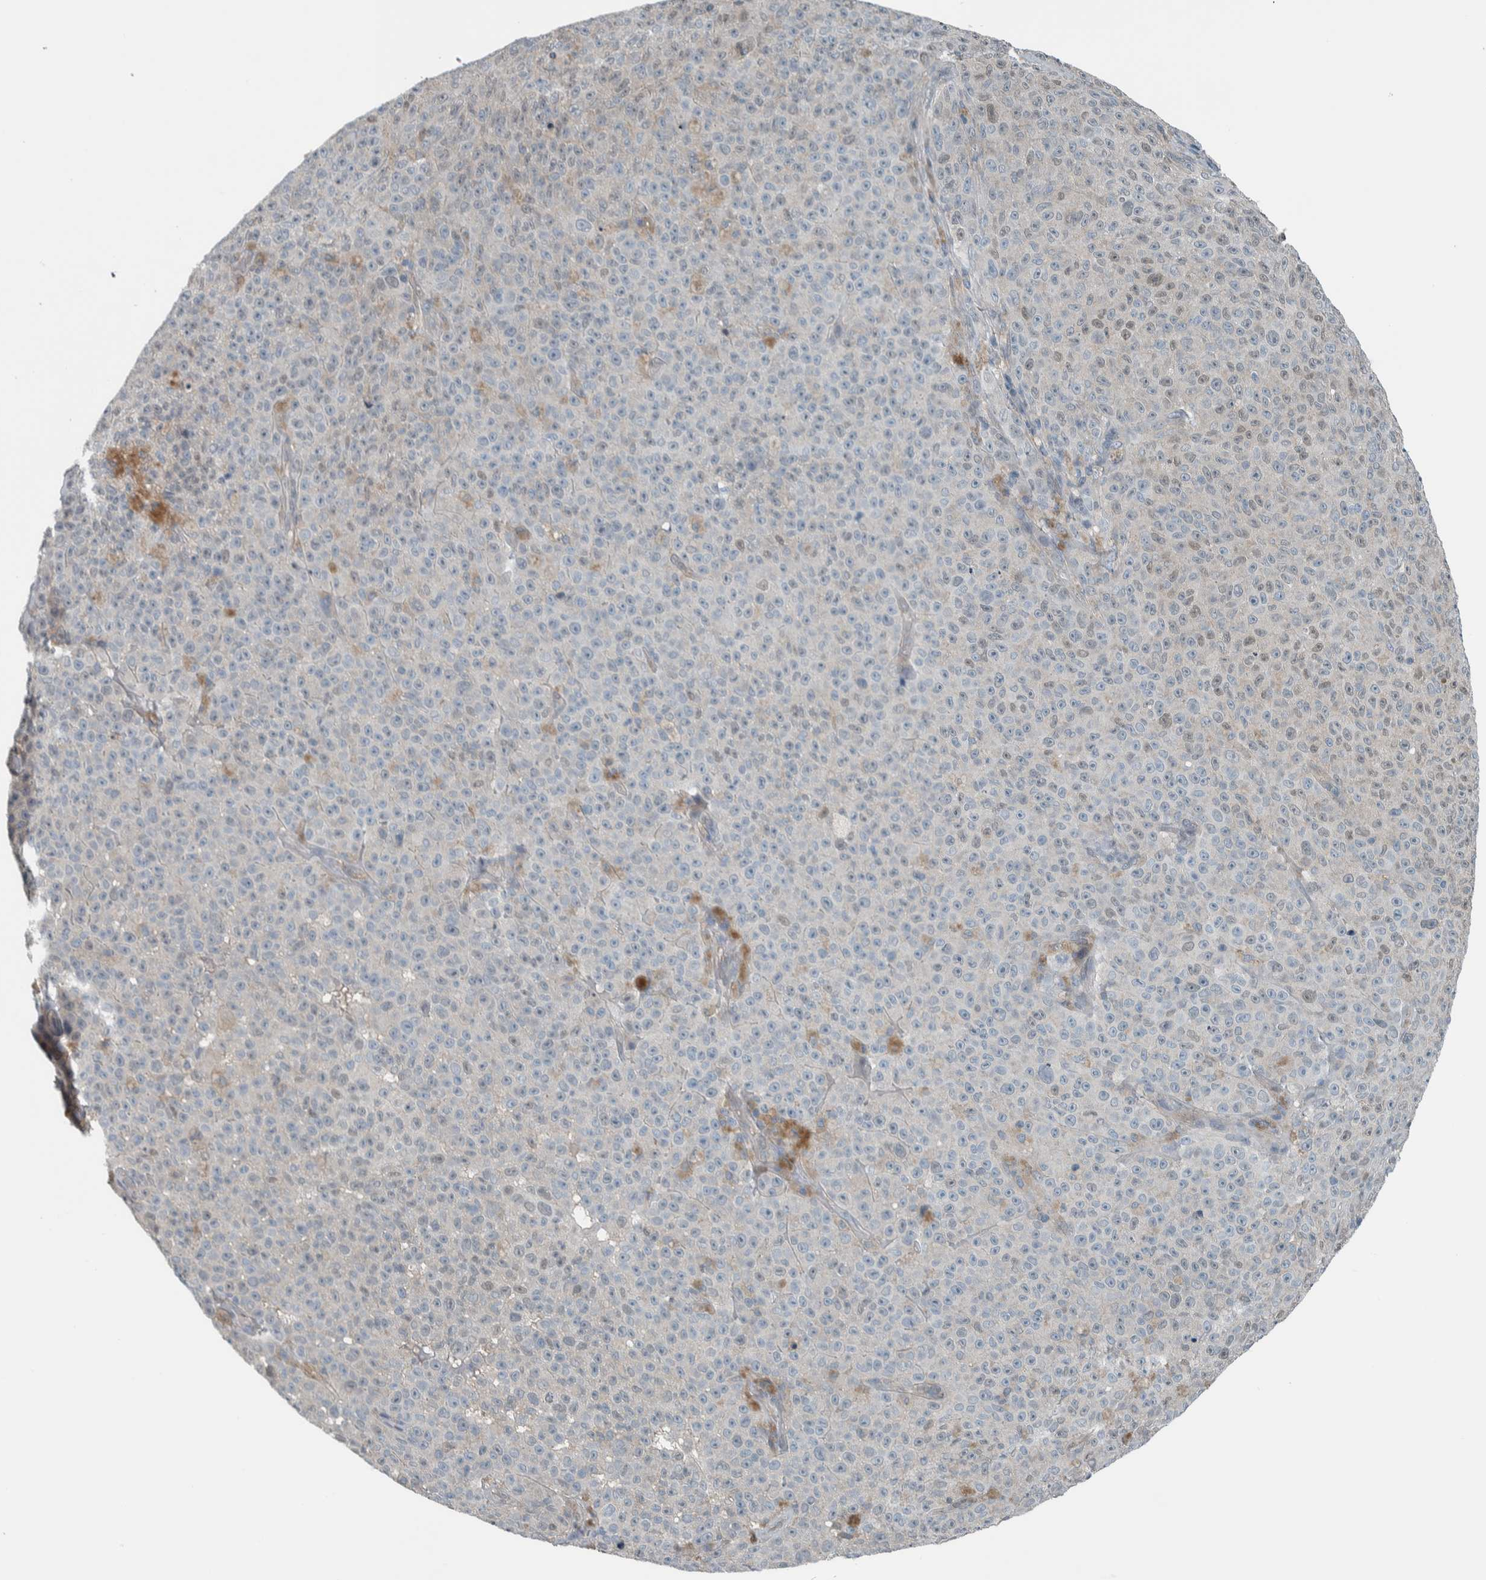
{"staining": {"intensity": "weak", "quantity": "<25%", "location": "nuclear"}, "tissue": "melanoma", "cell_type": "Tumor cells", "image_type": "cancer", "snomed": [{"axis": "morphology", "description": "Malignant melanoma, NOS"}, {"axis": "topography", "description": "Skin"}], "caption": "High power microscopy photomicrograph of an immunohistochemistry photomicrograph of melanoma, revealing no significant staining in tumor cells. (Stains: DAB (3,3'-diaminobenzidine) immunohistochemistry with hematoxylin counter stain, Microscopy: brightfield microscopy at high magnification).", "gene": "ALAD", "patient": {"sex": "female", "age": 82}}